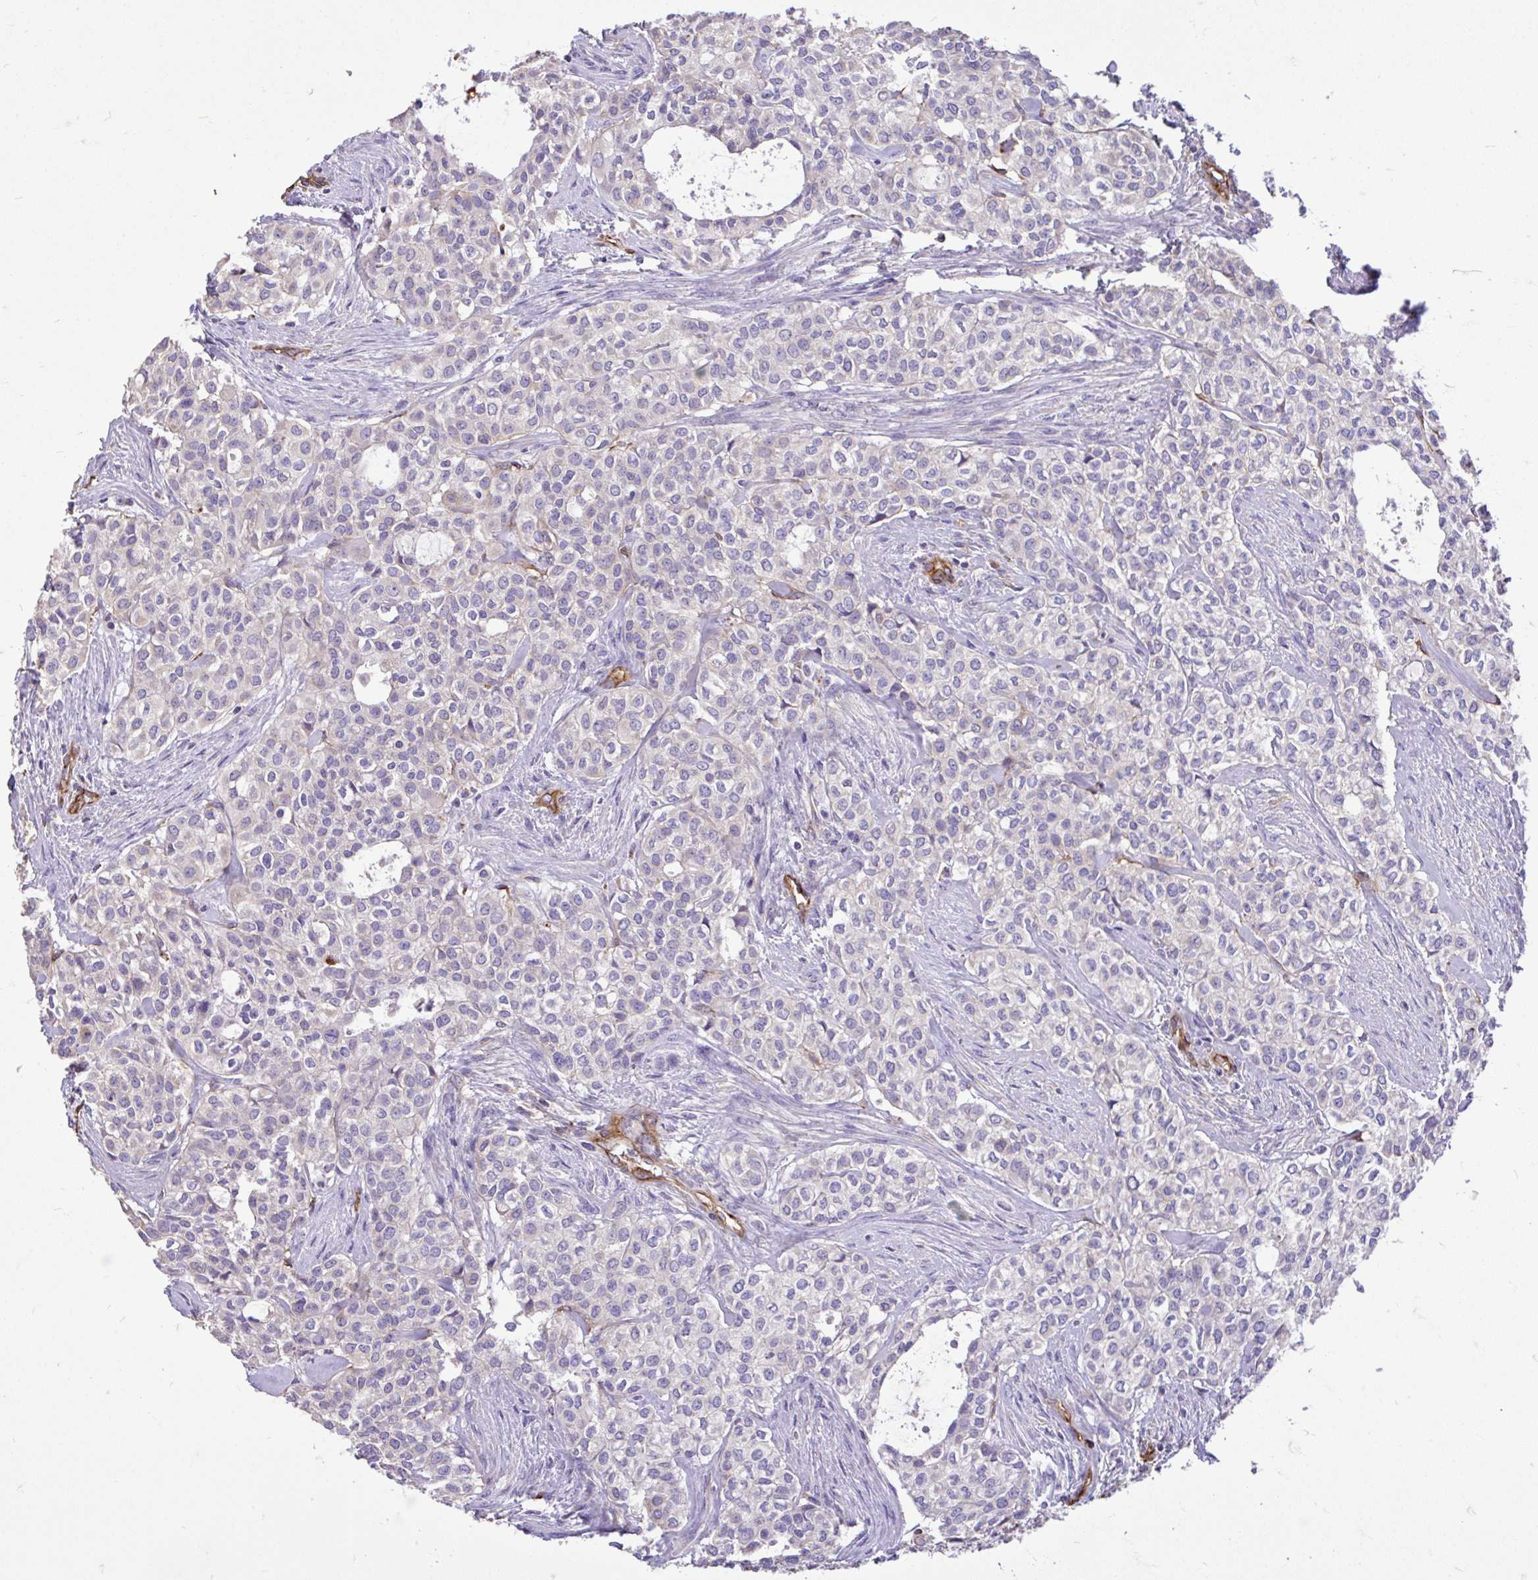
{"staining": {"intensity": "negative", "quantity": "none", "location": "none"}, "tissue": "head and neck cancer", "cell_type": "Tumor cells", "image_type": "cancer", "snomed": [{"axis": "morphology", "description": "Adenocarcinoma, NOS"}, {"axis": "topography", "description": "Head-Neck"}], "caption": "Immunohistochemistry histopathology image of neoplastic tissue: head and neck cancer (adenocarcinoma) stained with DAB (3,3'-diaminobenzidine) displays no significant protein expression in tumor cells. (Brightfield microscopy of DAB (3,3'-diaminobenzidine) IHC at high magnification).", "gene": "PTPRK", "patient": {"sex": "male", "age": 81}}